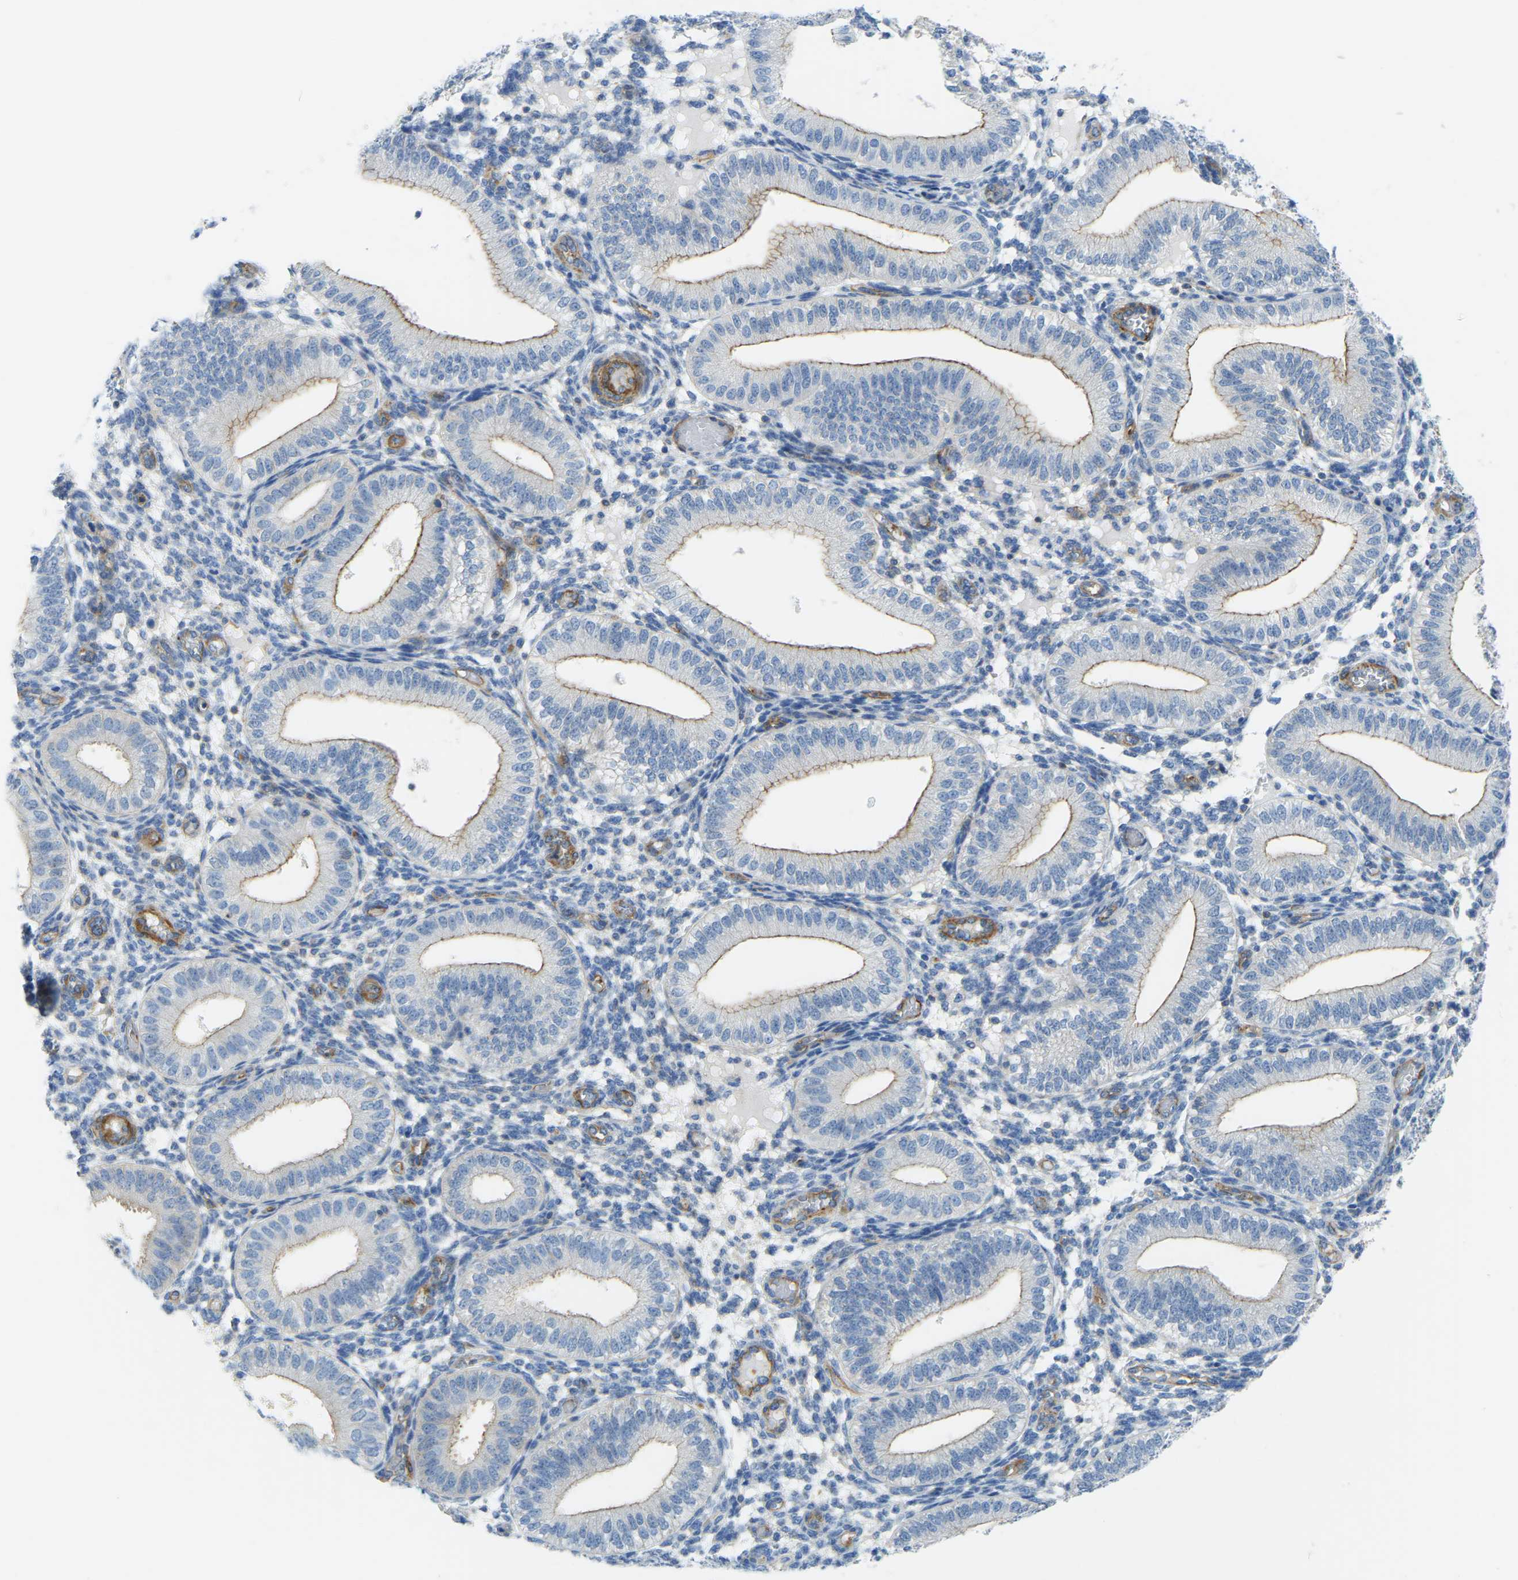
{"staining": {"intensity": "moderate", "quantity": "<25%", "location": "cytoplasmic/membranous"}, "tissue": "endometrium", "cell_type": "Cells in endometrial stroma", "image_type": "normal", "snomed": [{"axis": "morphology", "description": "Normal tissue, NOS"}, {"axis": "topography", "description": "Endometrium"}], "caption": "Immunohistochemical staining of normal endometrium displays moderate cytoplasmic/membranous protein staining in about <25% of cells in endometrial stroma.", "gene": "MYL3", "patient": {"sex": "female", "age": 39}}